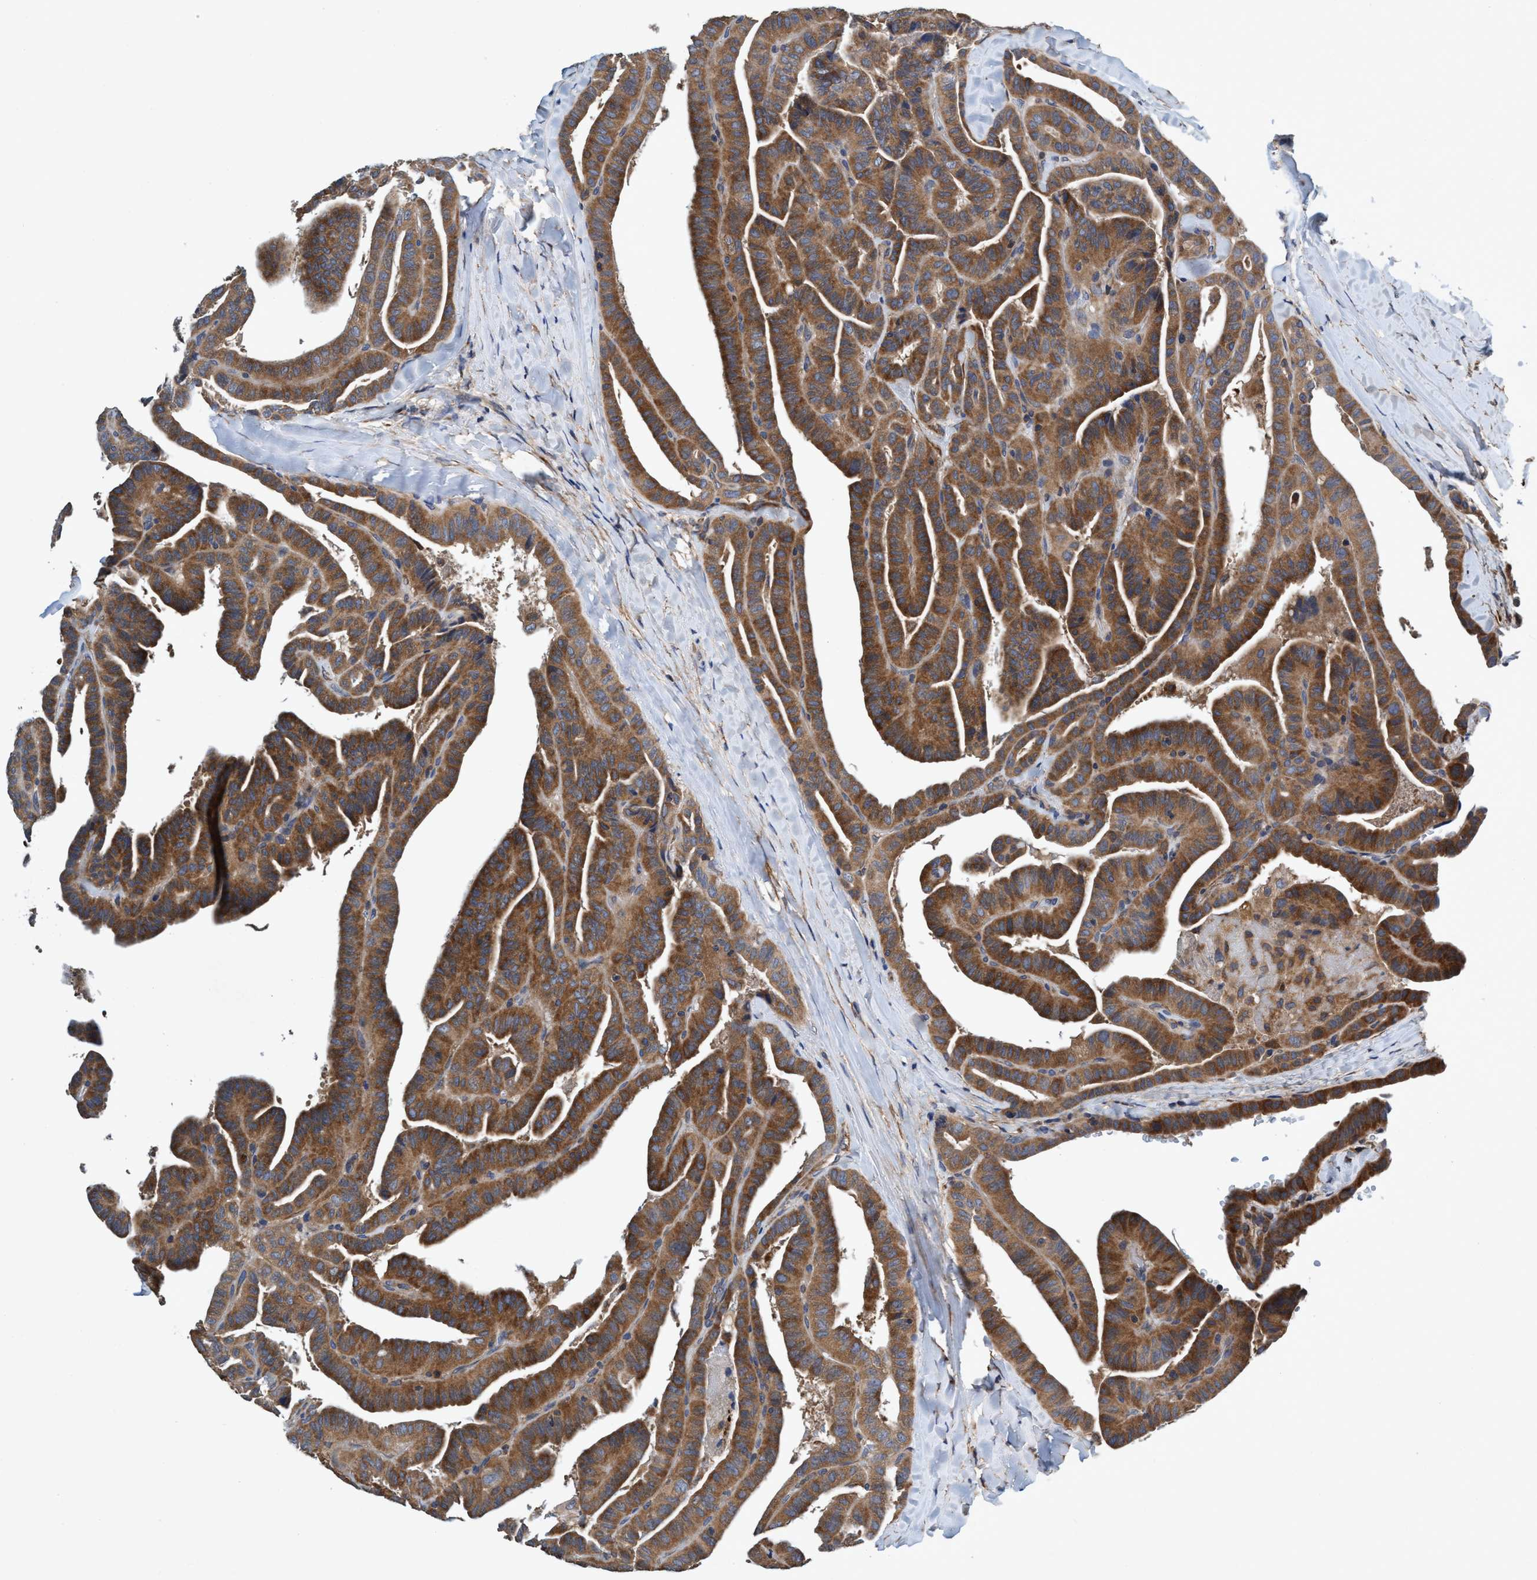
{"staining": {"intensity": "moderate", "quantity": ">75%", "location": "cytoplasmic/membranous"}, "tissue": "thyroid cancer", "cell_type": "Tumor cells", "image_type": "cancer", "snomed": [{"axis": "morphology", "description": "Papillary adenocarcinoma, NOS"}, {"axis": "topography", "description": "Thyroid gland"}], "caption": "Immunohistochemical staining of human thyroid cancer (papillary adenocarcinoma) shows medium levels of moderate cytoplasmic/membranous staining in approximately >75% of tumor cells.", "gene": "CALCOCO2", "patient": {"sex": "male", "age": 77}}